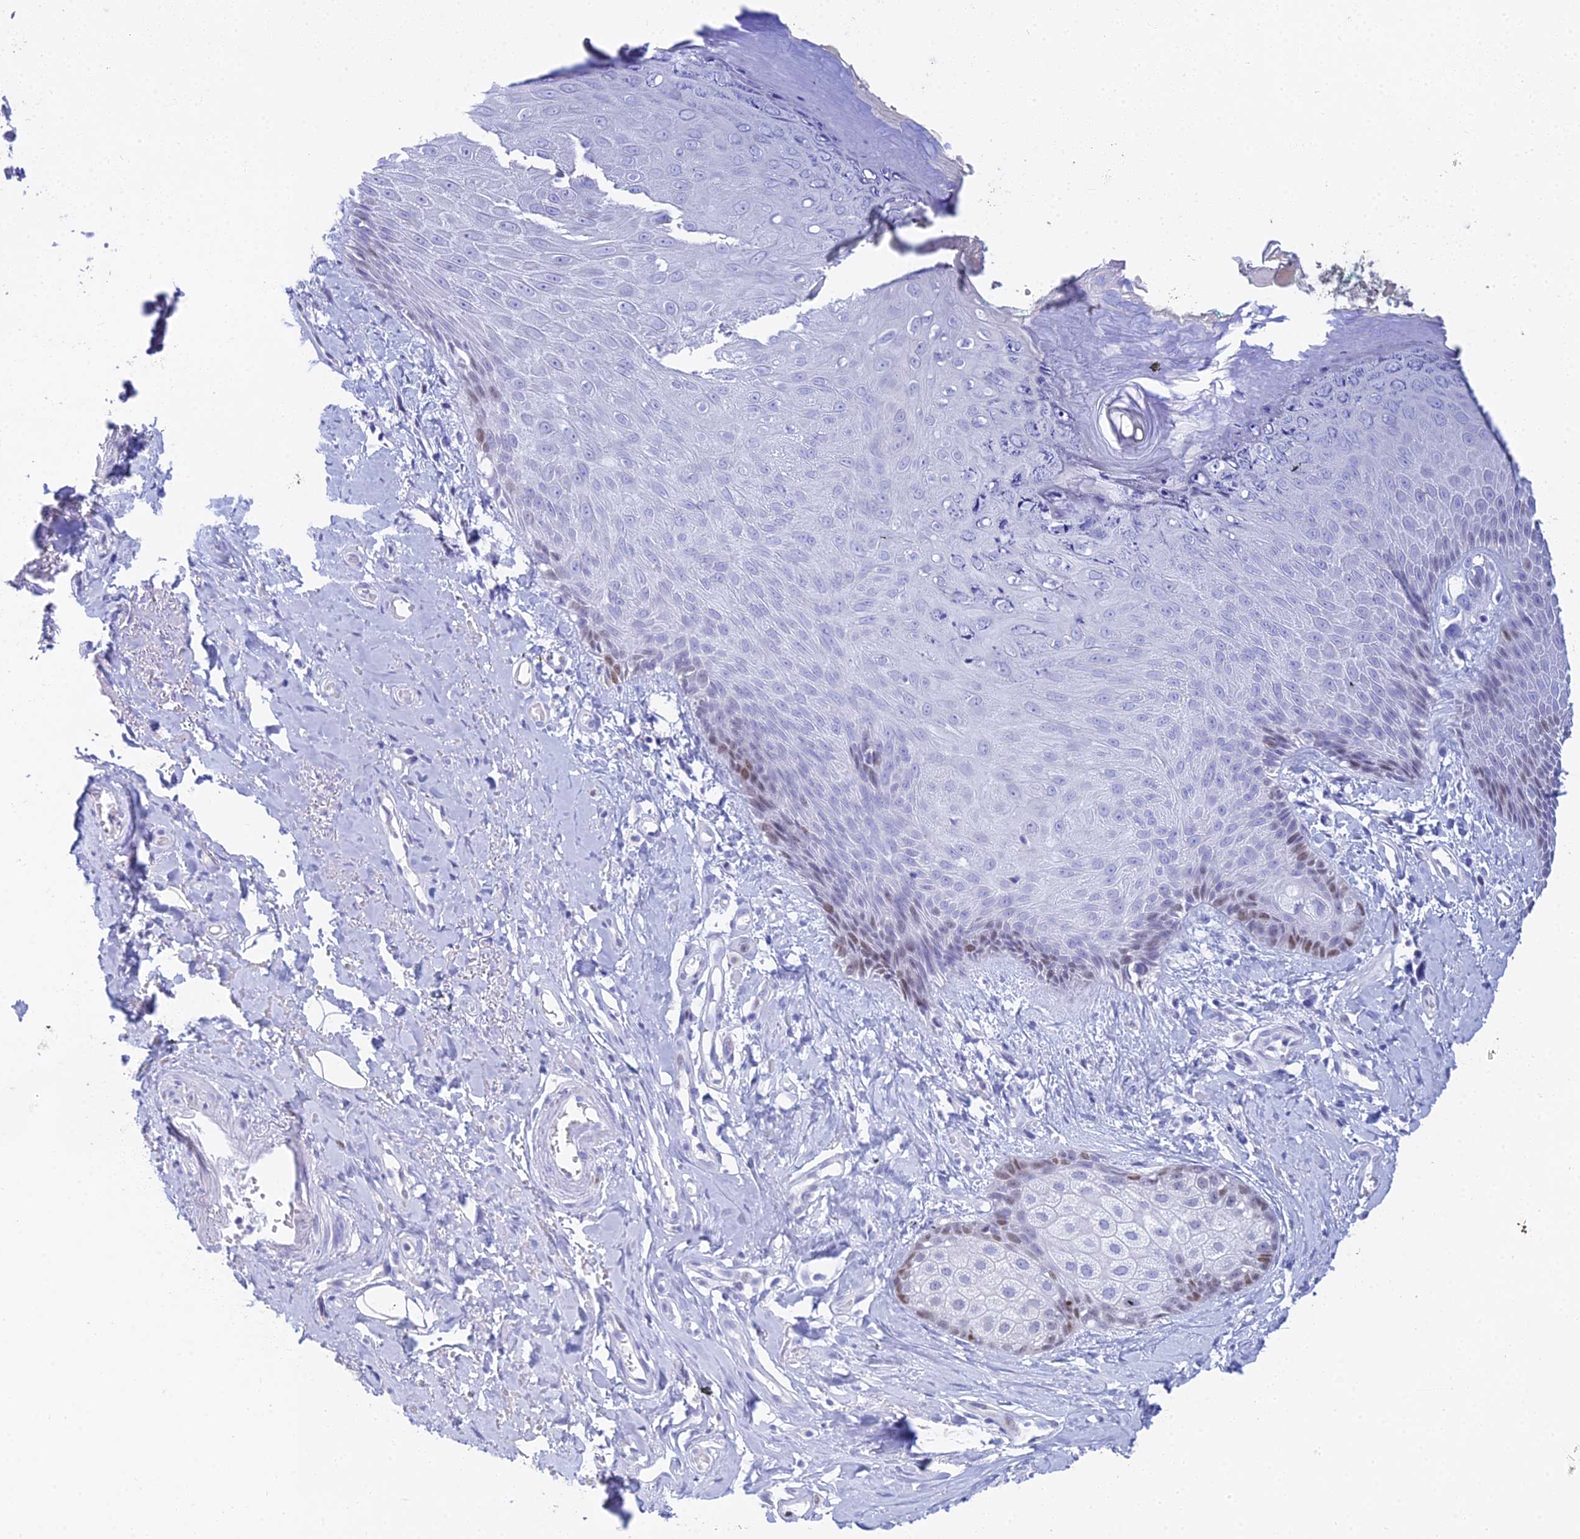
{"staining": {"intensity": "moderate", "quantity": "25%-75%", "location": "nuclear"}, "tissue": "skin", "cell_type": "Epidermal cells", "image_type": "normal", "snomed": [{"axis": "morphology", "description": "Normal tissue, NOS"}, {"axis": "topography", "description": "Anal"}], "caption": "Immunohistochemistry of benign human skin displays medium levels of moderate nuclear expression in about 25%-75% of epidermal cells. Ihc stains the protein in brown and the nuclei are stained blue.", "gene": "MCM2", "patient": {"sex": "male", "age": 78}}